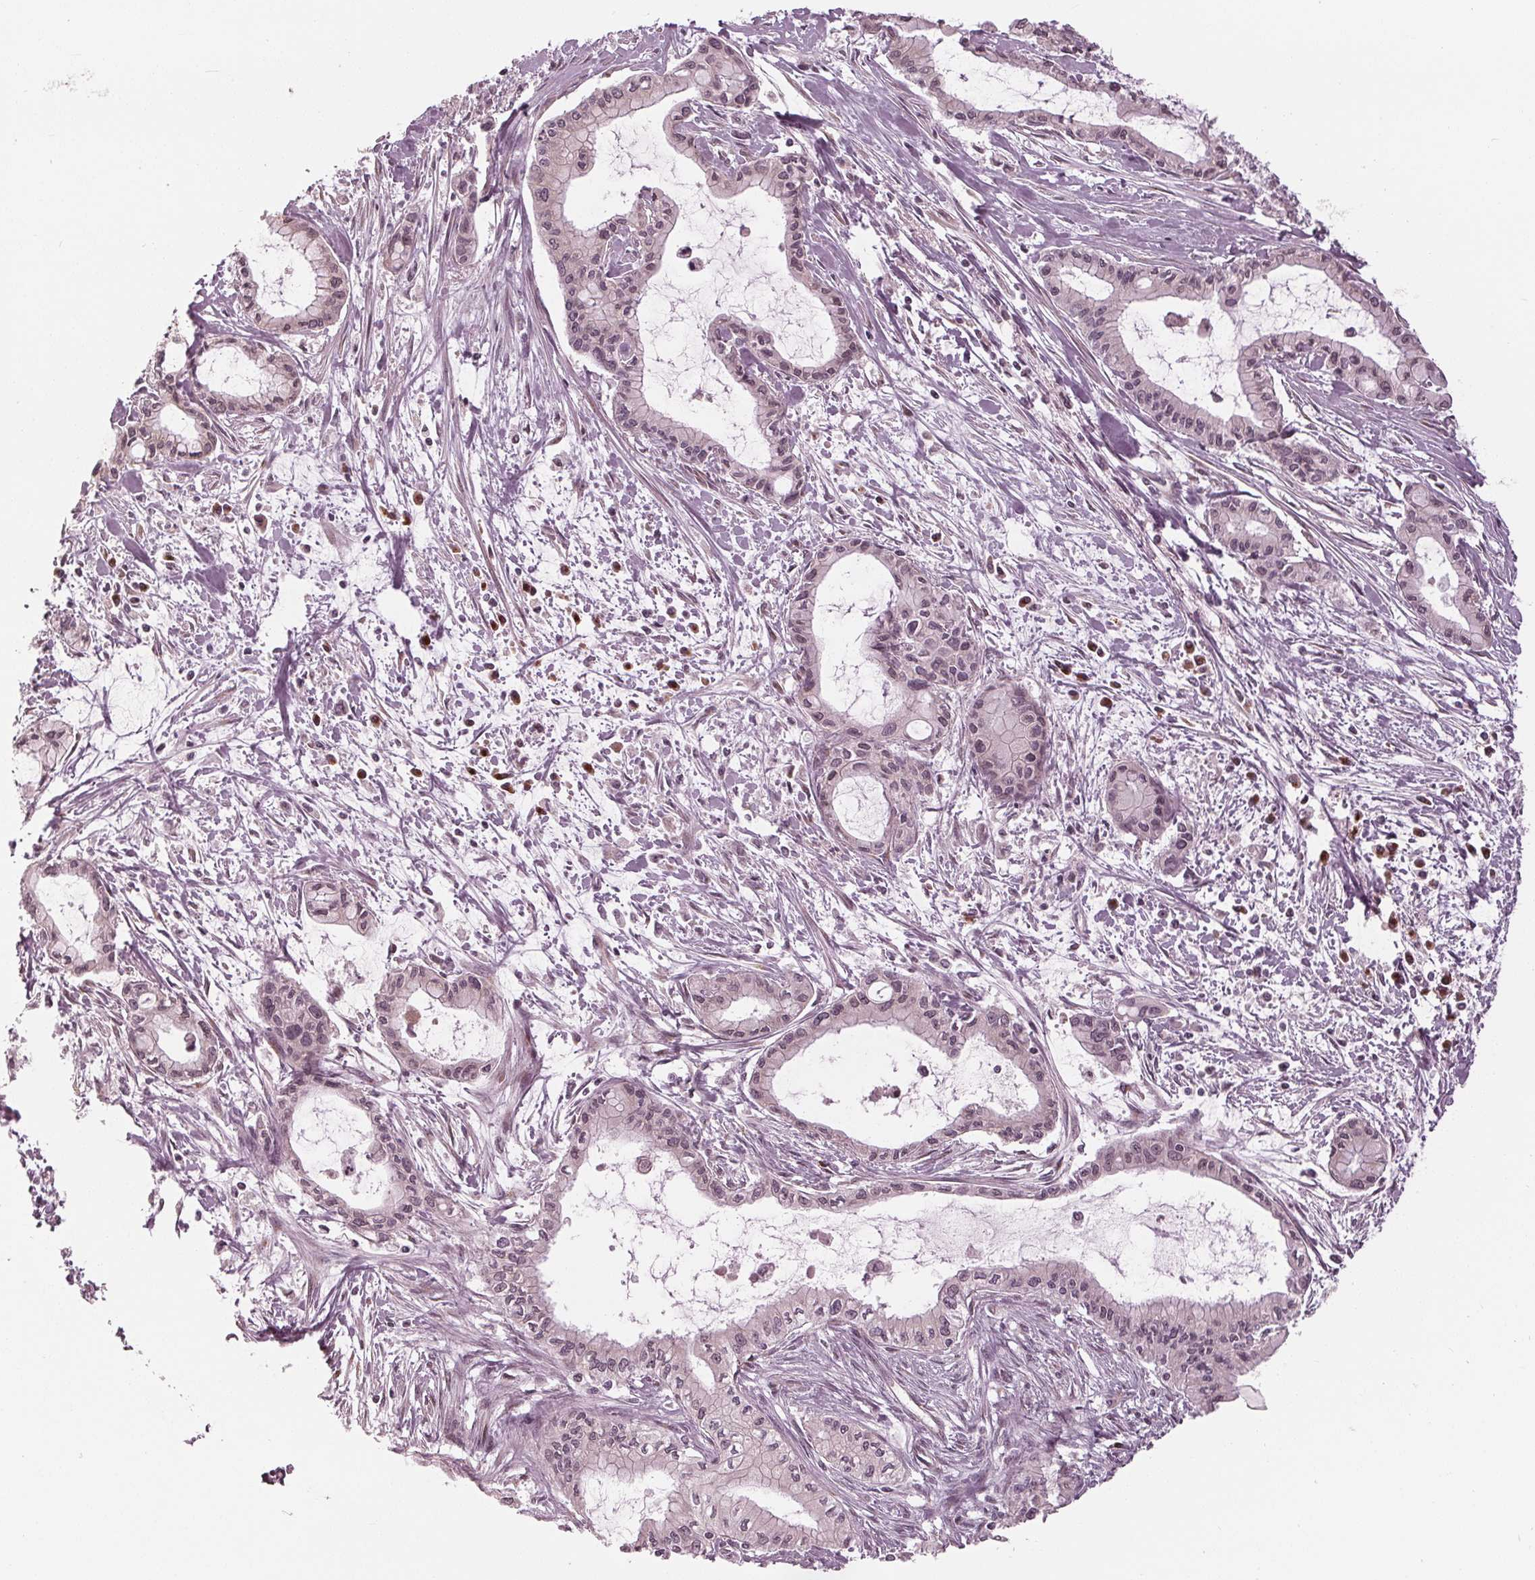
{"staining": {"intensity": "weak", "quantity": ">75%", "location": "nuclear"}, "tissue": "pancreatic cancer", "cell_type": "Tumor cells", "image_type": "cancer", "snomed": [{"axis": "morphology", "description": "Adenocarcinoma, NOS"}, {"axis": "topography", "description": "Pancreas"}], "caption": "Weak nuclear expression is appreciated in approximately >75% of tumor cells in pancreatic cancer (adenocarcinoma). The staining was performed using DAB (3,3'-diaminobenzidine) to visualize the protein expression in brown, while the nuclei were stained in blue with hematoxylin (Magnification: 20x).", "gene": "SLX4", "patient": {"sex": "male", "age": 48}}